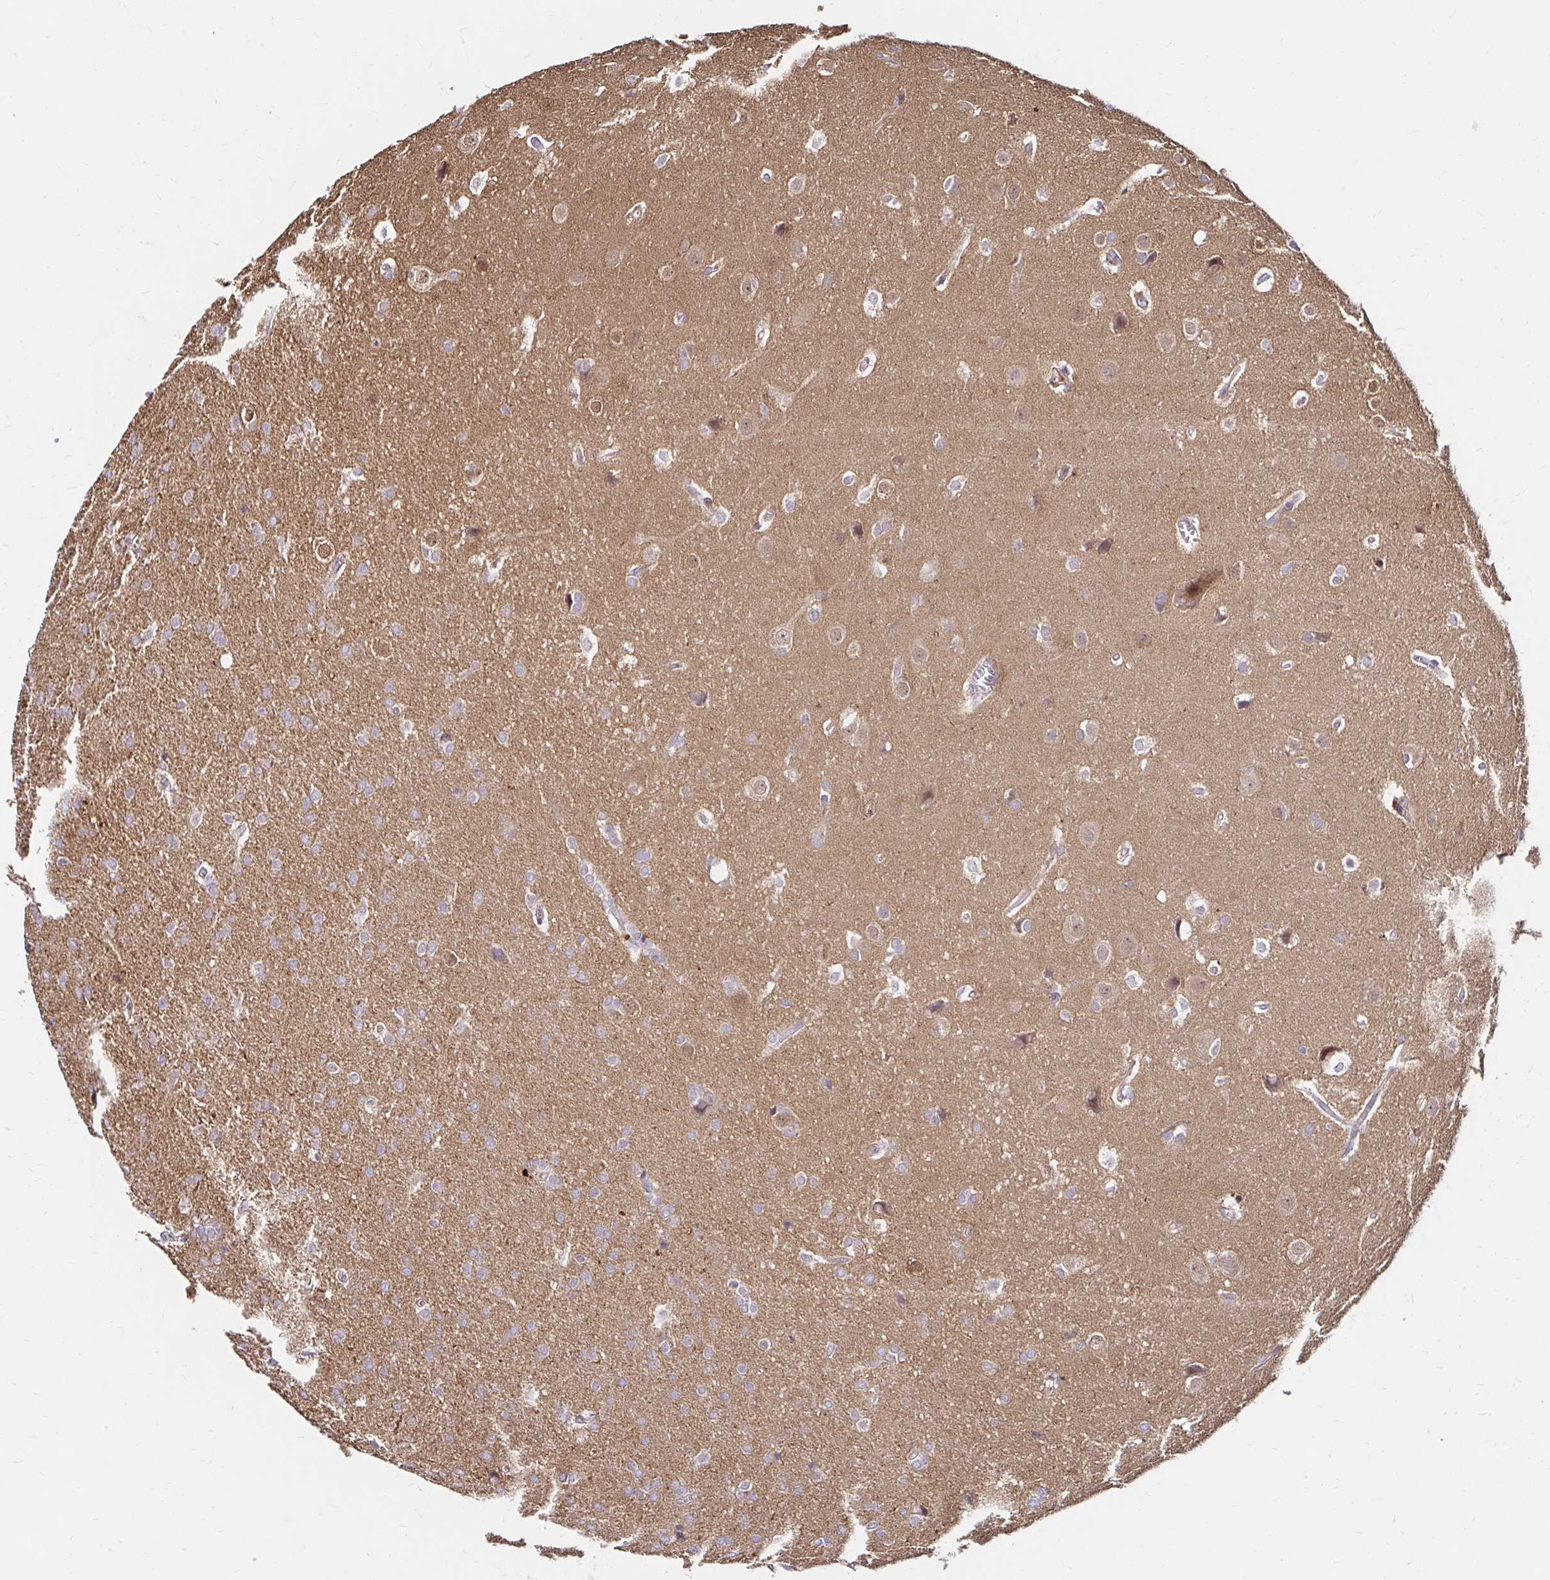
{"staining": {"intensity": "negative", "quantity": "none", "location": "none"}, "tissue": "glioma", "cell_type": "Tumor cells", "image_type": "cancer", "snomed": [{"axis": "morphology", "description": "Glioma, malignant, Low grade"}, {"axis": "topography", "description": "Brain"}], "caption": "Immunohistochemical staining of human glioma demonstrates no significant staining in tumor cells. The staining was performed using DAB to visualize the protein expression in brown, while the nuclei were stained in blue with hematoxylin (Magnification: 20x).", "gene": "GUCY1A1", "patient": {"sex": "female", "age": 32}}